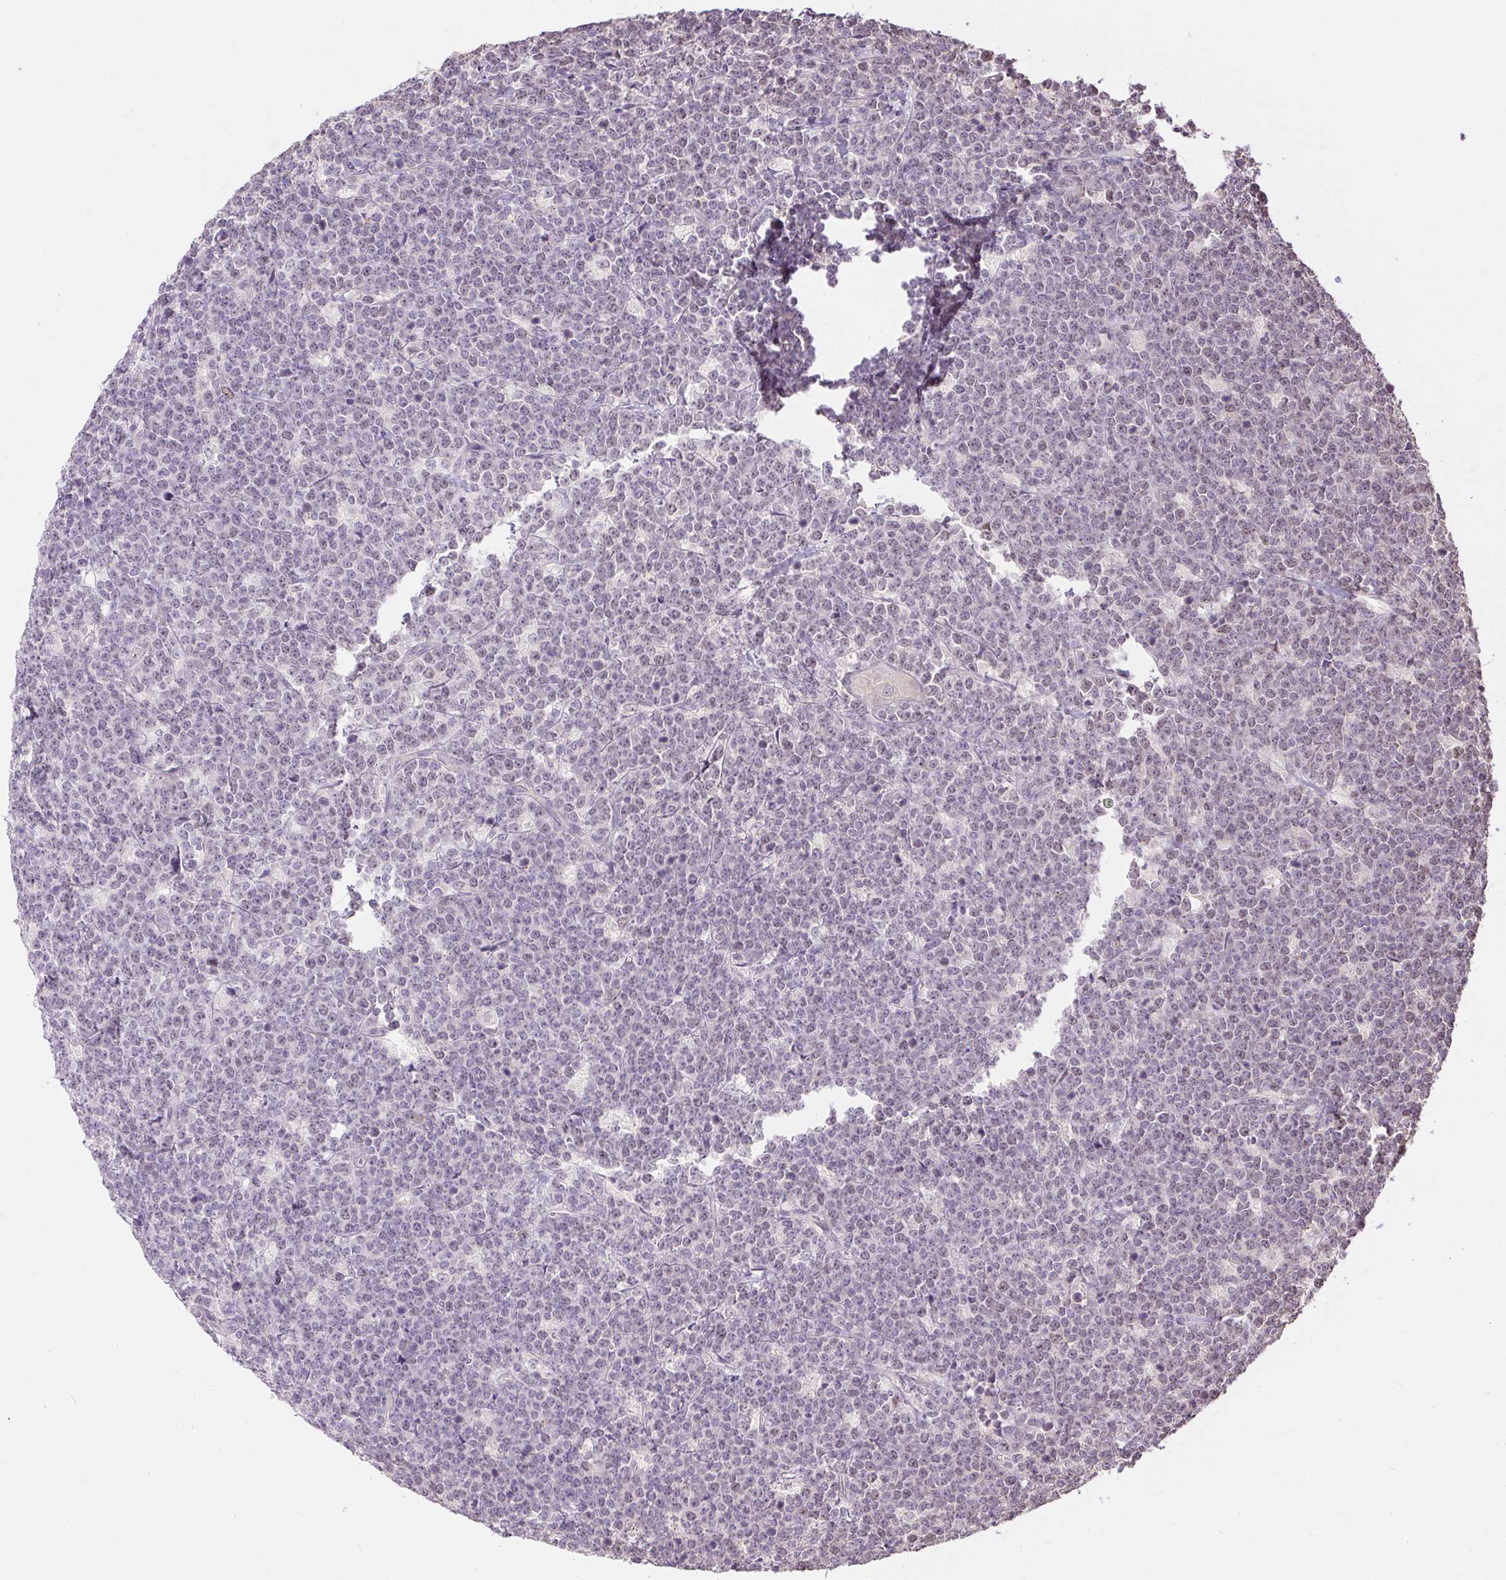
{"staining": {"intensity": "weak", "quantity": "25%-75%", "location": "nuclear"}, "tissue": "lymphoma", "cell_type": "Tumor cells", "image_type": "cancer", "snomed": [{"axis": "morphology", "description": "Malignant lymphoma, non-Hodgkin's type, High grade"}, {"axis": "topography", "description": "Small intestine"}, {"axis": "topography", "description": "Colon"}], "caption": "Immunohistochemistry (IHC) micrograph of high-grade malignant lymphoma, non-Hodgkin's type stained for a protein (brown), which reveals low levels of weak nuclear staining in approximately 25%-75% of tumor cells.", "gene": "RACGAP1", "patient": {"sex": "male", "age": 8}}